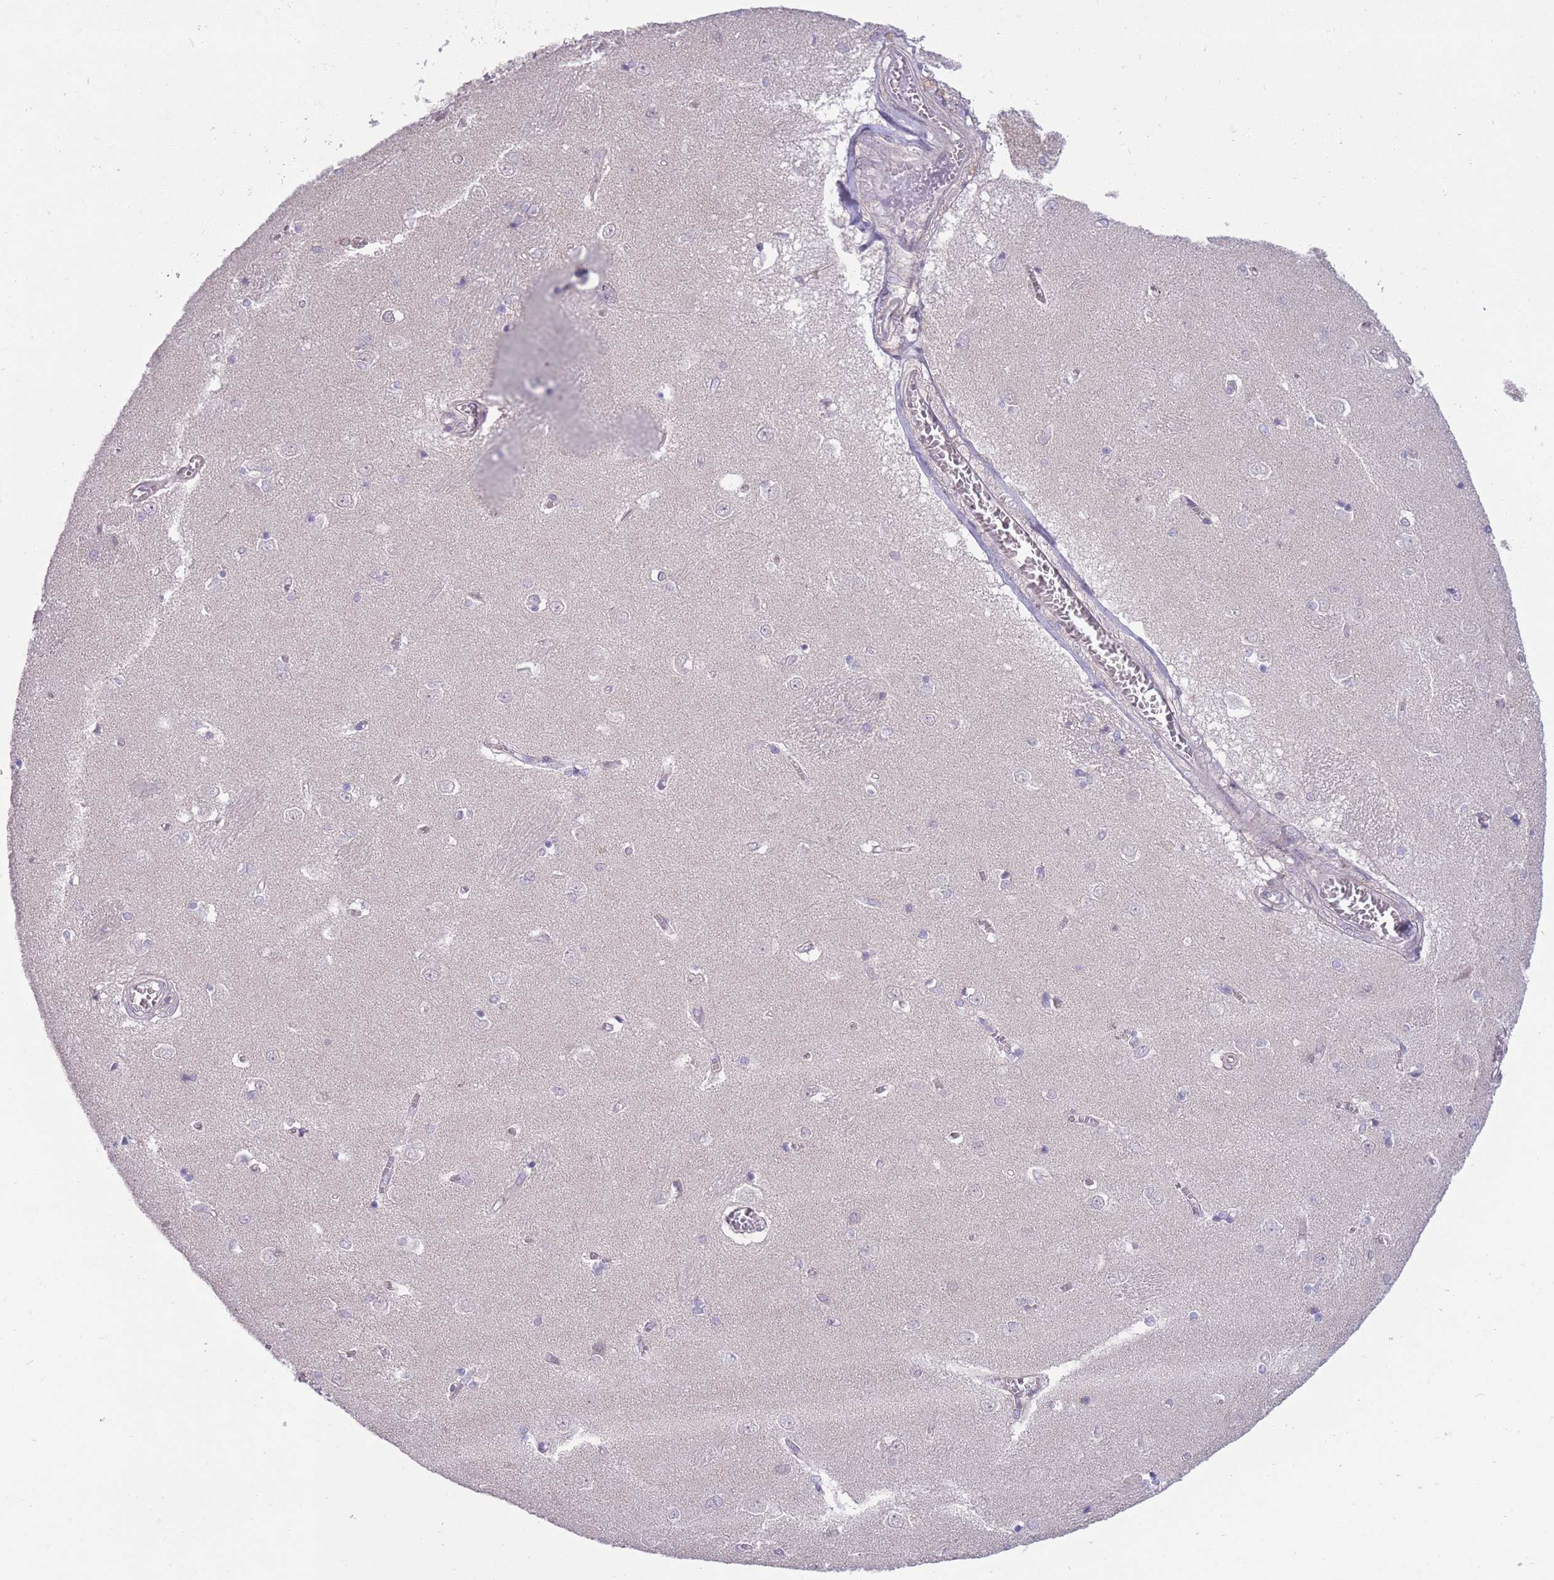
{"staining": {"intensity": "weak", "quantity": "<25%", "location": "cytoplasmic/membranous"}, "tissue": "caudate", "cell_type": "Glial cells", "image_type": "normal", "snomed": [{"axis": "morphology", "description": "Normal tissue, NOS"}, {"axis": "topography", "description": "Lateral ventricle wall"}], "caption": "Glial cells are negative for brown protein staining in benign caudate. (DAB immunohistochemistry with hematoxylin counter stain).", "gene": "RIC8A", "patient": {"sex": "male", "age": 37}}